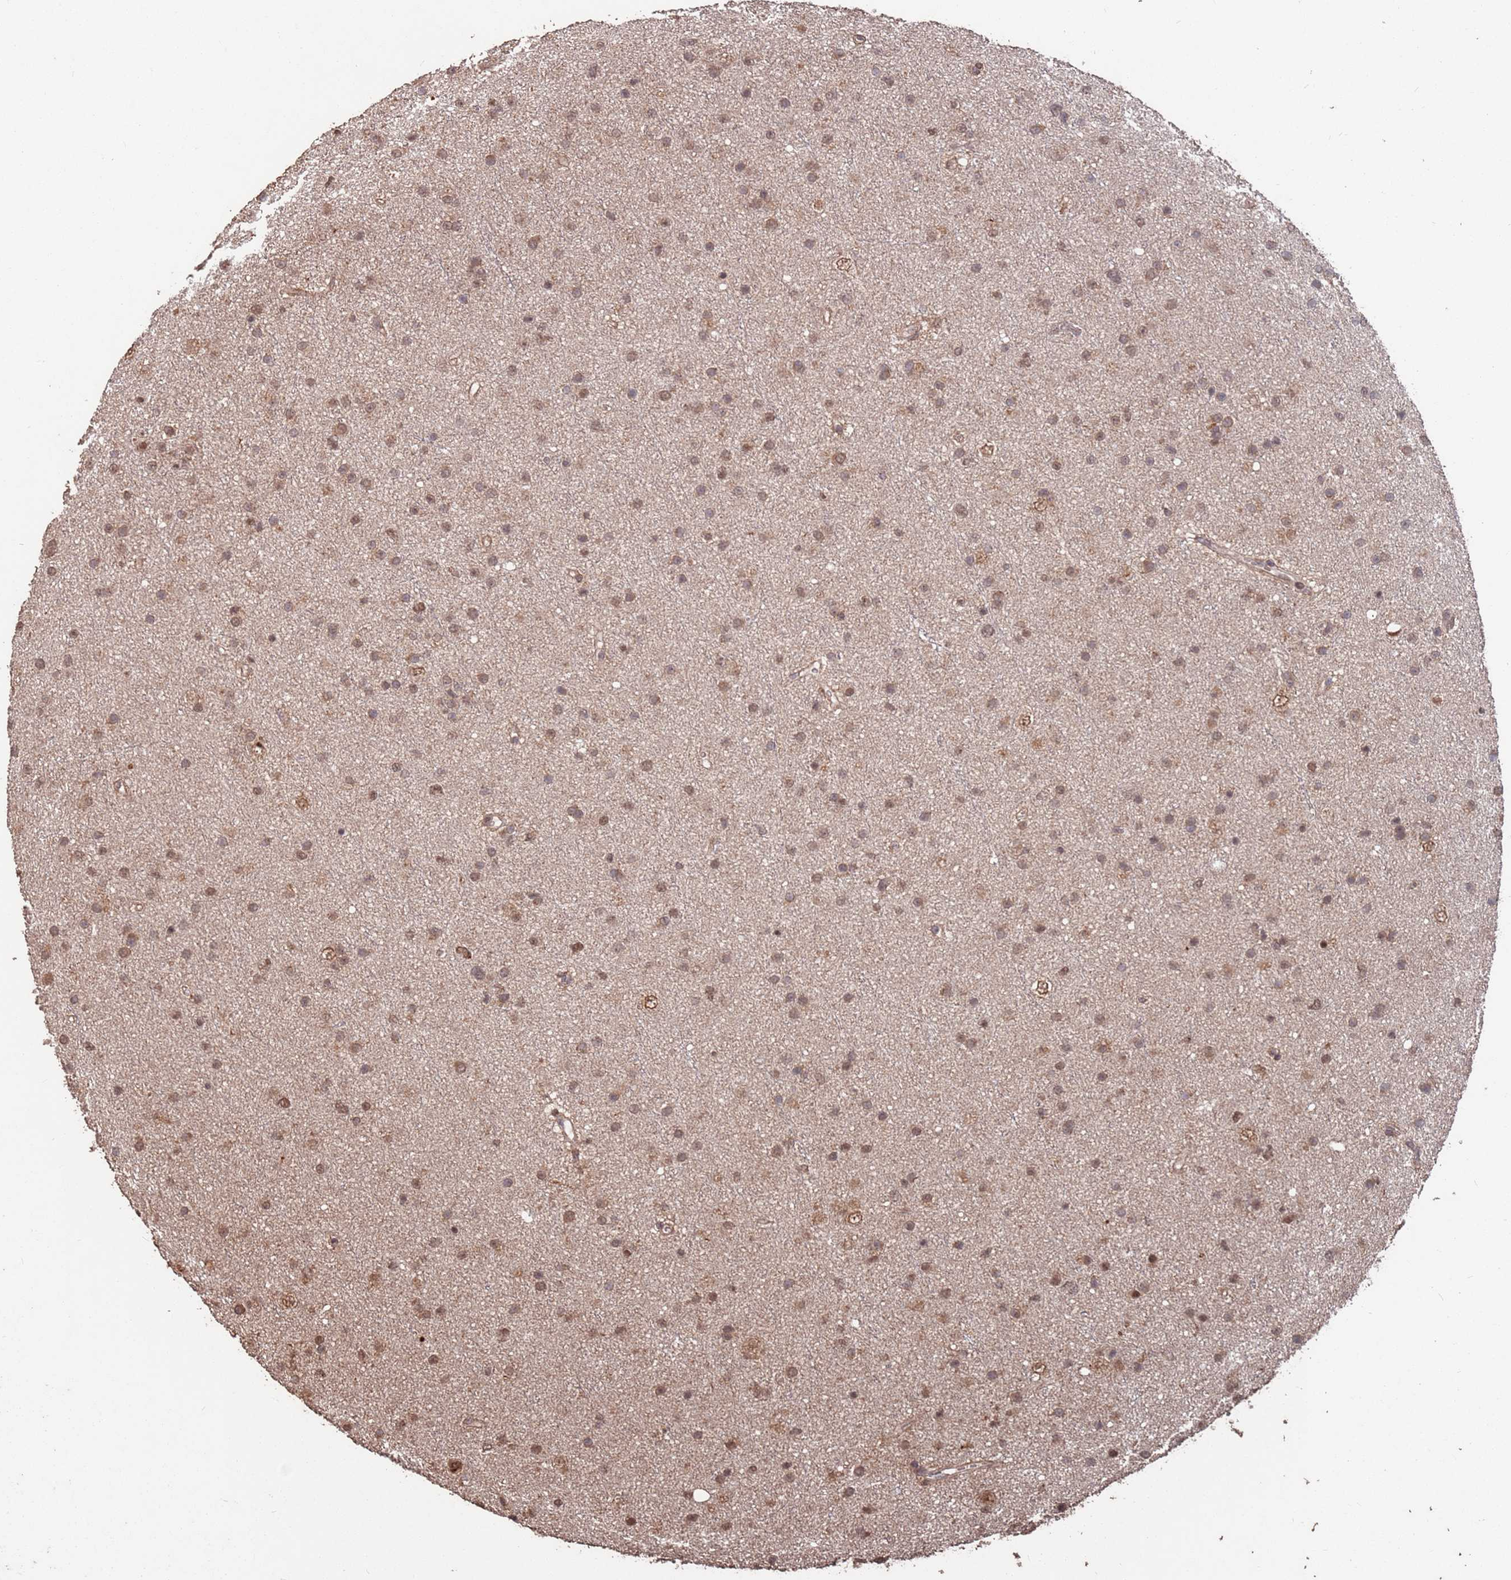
{"staining": {"intensity": "moderate", "quantity": ">75%", "location": "nuclear"}, "tissue": "glioma", "cell_type": "Tumor cells", "image_type": "cancer", "snomed": [{"axis": "morphology", "description": "Glioma, malignant, Low grade"}, {"axis": "topography", "description": "Cerebral cortex"}], "caption": "Immunohistochemical staining of human glioma shows medium levels of moderate nuclear staining in about >75% of tumor cells. (Stains: DAB (3,3'-diaminobenzidine) in brown, nuclei in blue, Microscopy: brightfield microscopy at high magnification).", "gene": "PRR7", "patient": {"sex": "female", "age": 39}}